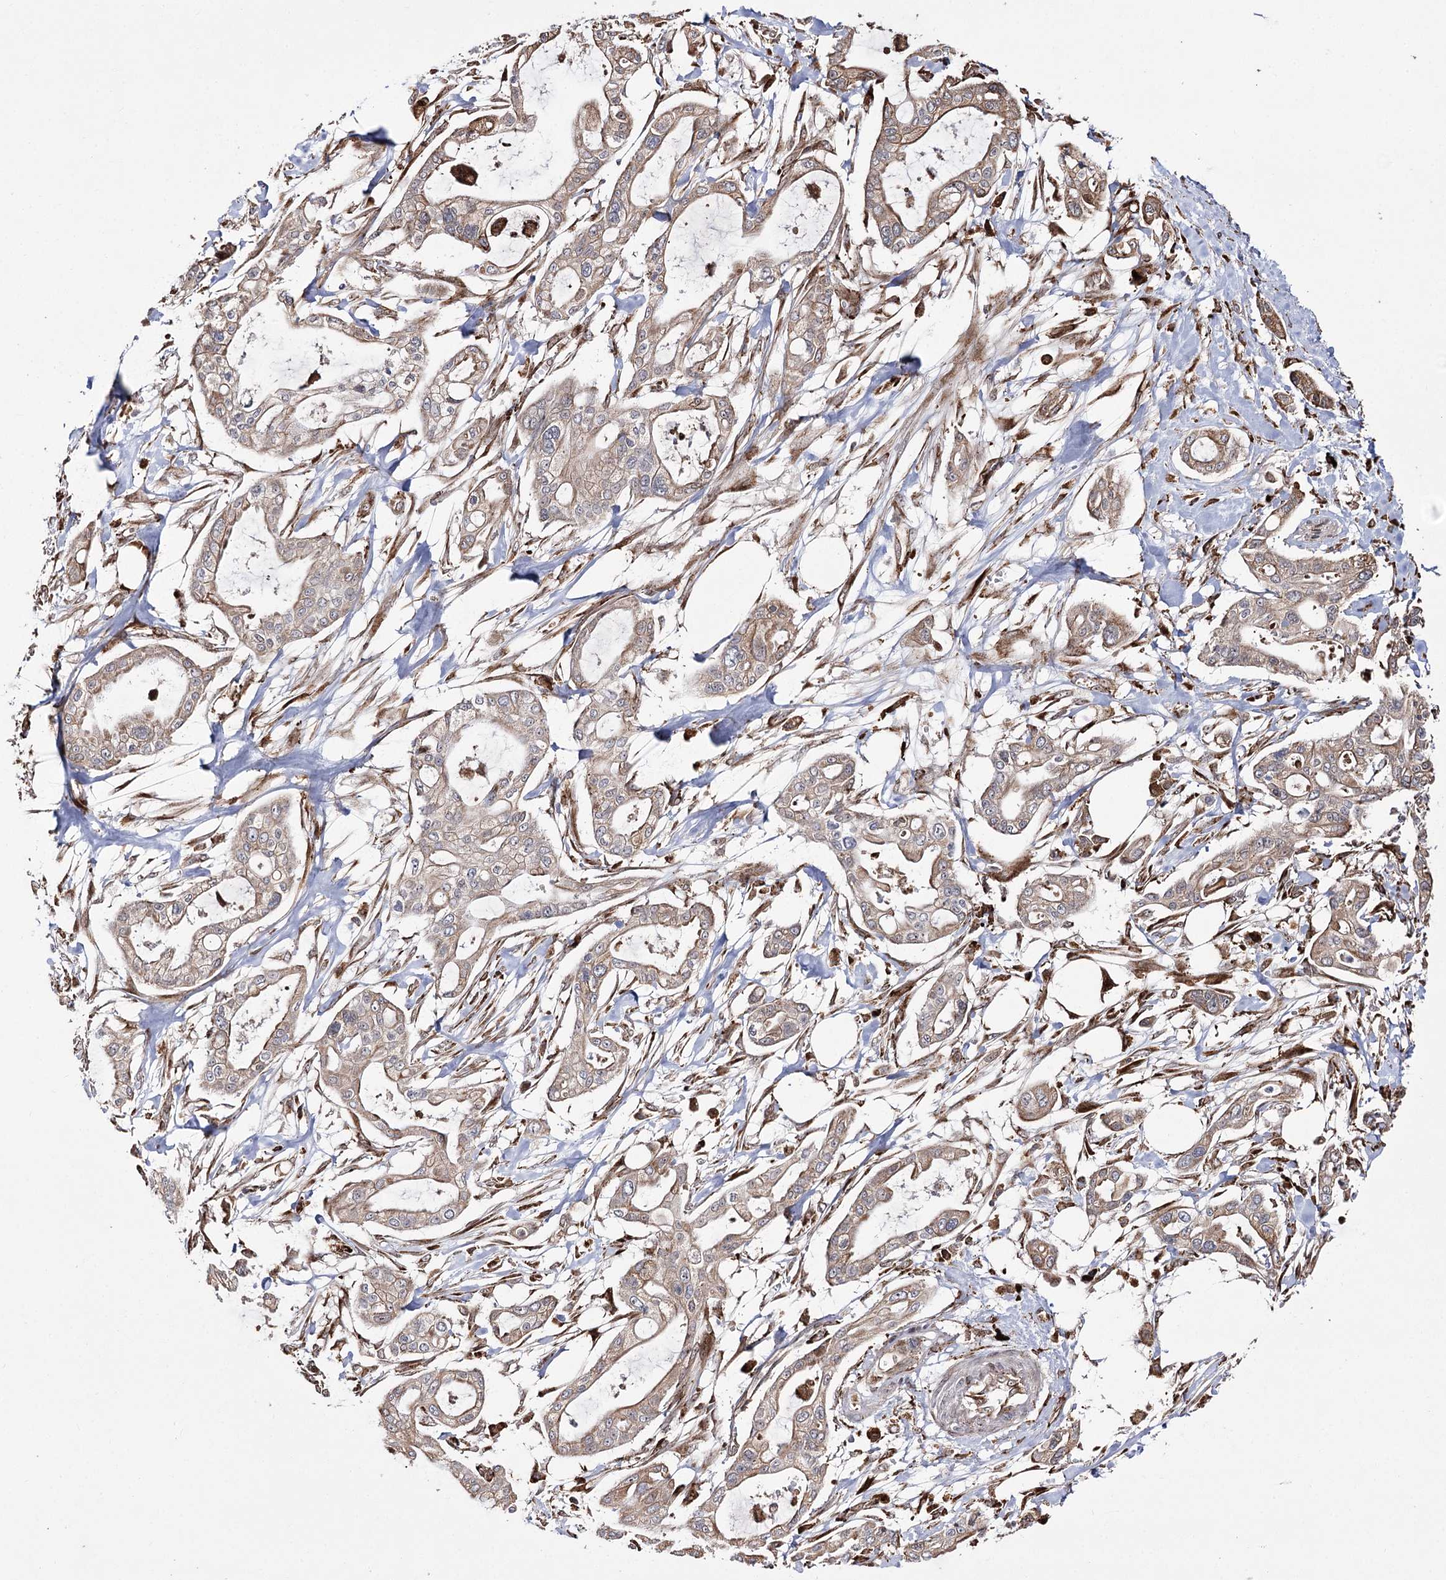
{"staining": {"intensity": "weak", "quantity": ">75%", "location": "cytoplasmic/membranous"}, "tissue": "pancreatic cancer", "cell_type": "Tumor cells", "image_type": "cancer", "snomed": [{"axis": "morphology", "description": "Adenocarcinoma, NOS"}, {"axis": "topography", "description": "Pancreas"}], "caption": "Protein staining displays weak cytoplasmic/membranous expression in about >75% of tumor cells in pancreatic adenocarcinoma.", "gene": "FANCL", "patient": {"sex": "male", "age": 68}}